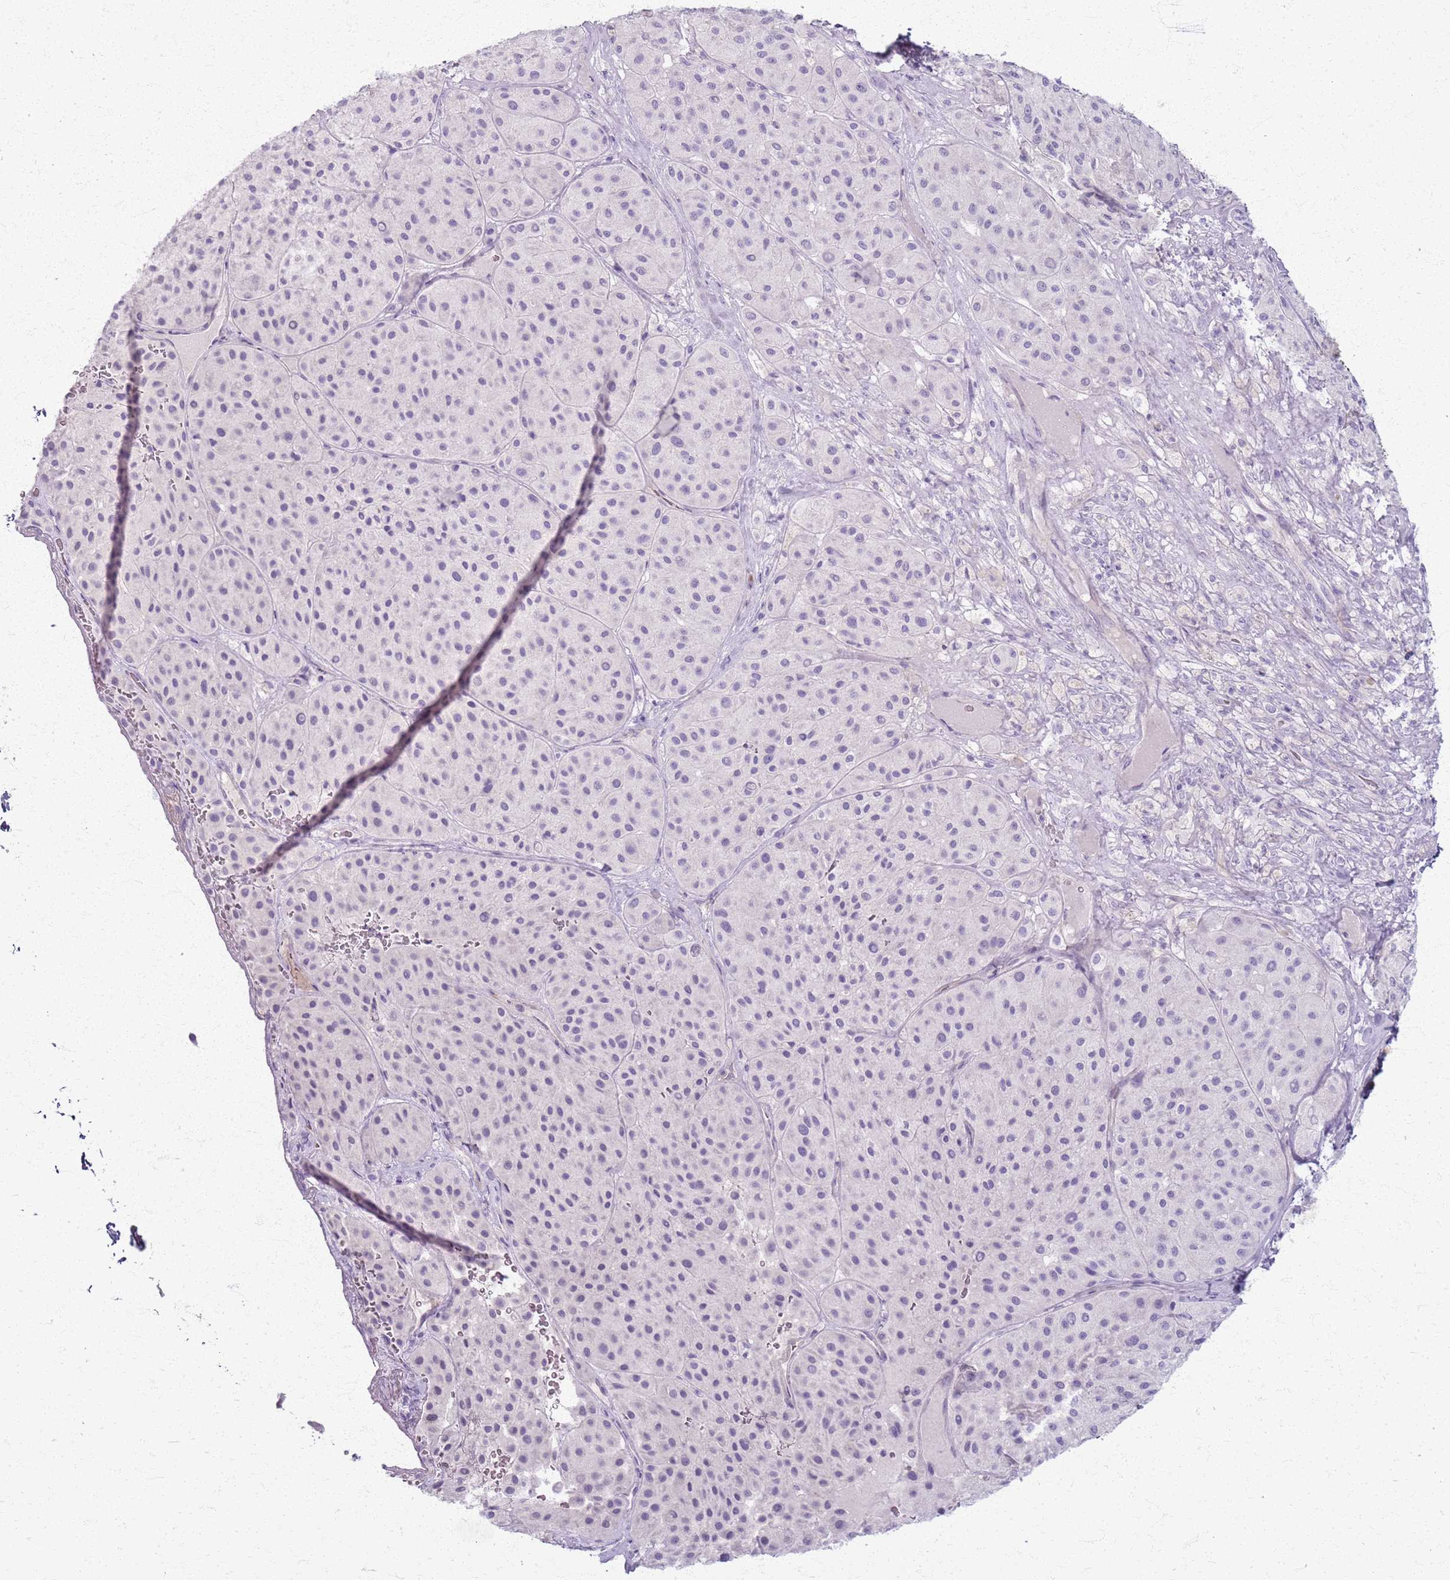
{"staining": {"intensity": "negative", "quantity": "none", "location": "none"}, "tissue": "melanoma", "cell_type": "Tumor cells", "image_type": "cancer", "snomed": [{"axis": "morphology", "description": "Malignant melanoma, Metastatic site"}, {"axis": "topography", "description": "Smooth muscle"}], "caption": "An IHC micrograph of malignant melanoma (metastatic site) is shown. There is no staining in tumor cells of malignant melanoma (metastatic site).", "gene": "CSRP3", "patient": {"sex": "male", "age": 41}}